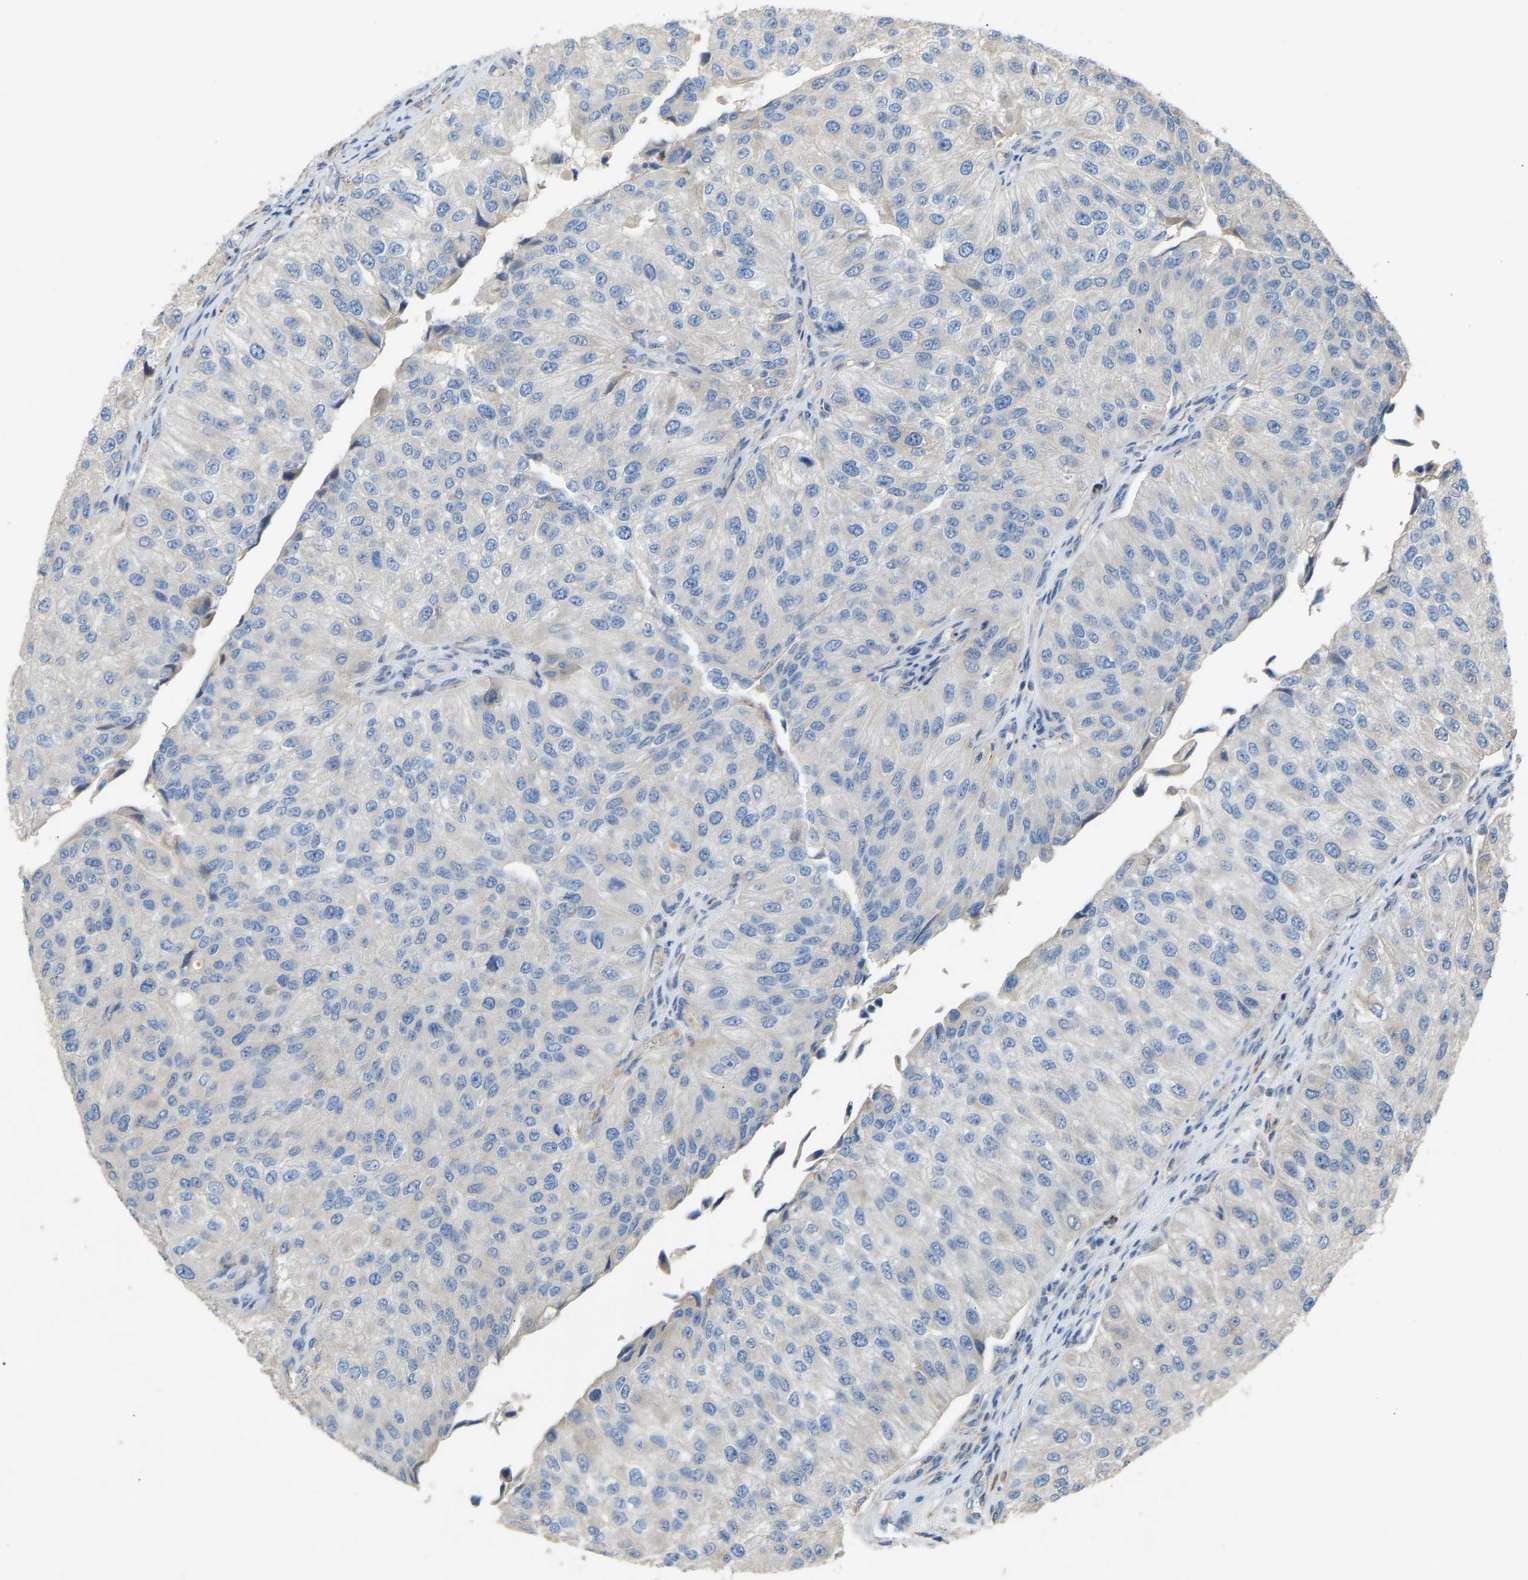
{"staining": {"intensity": "negative", "quantity": "none", "location": "none"}, "tissue": "urothelial cancer", "cell_type": "Tumor cells", "image_type": "cancer", "snomed": [{"axis": "morphology", "description": "Urothelial carcinoma, High grade"}, {"axis": "topography", "description": "Kidney"}, {"axis": "topography", "description": "Urinary bladder"}], "caption": "The micrograph demonstrates no significant positivity in tumor cells of urothelial cancer.", "gene": "RGP1", "patient": {"sex": "male", "age": 77}}